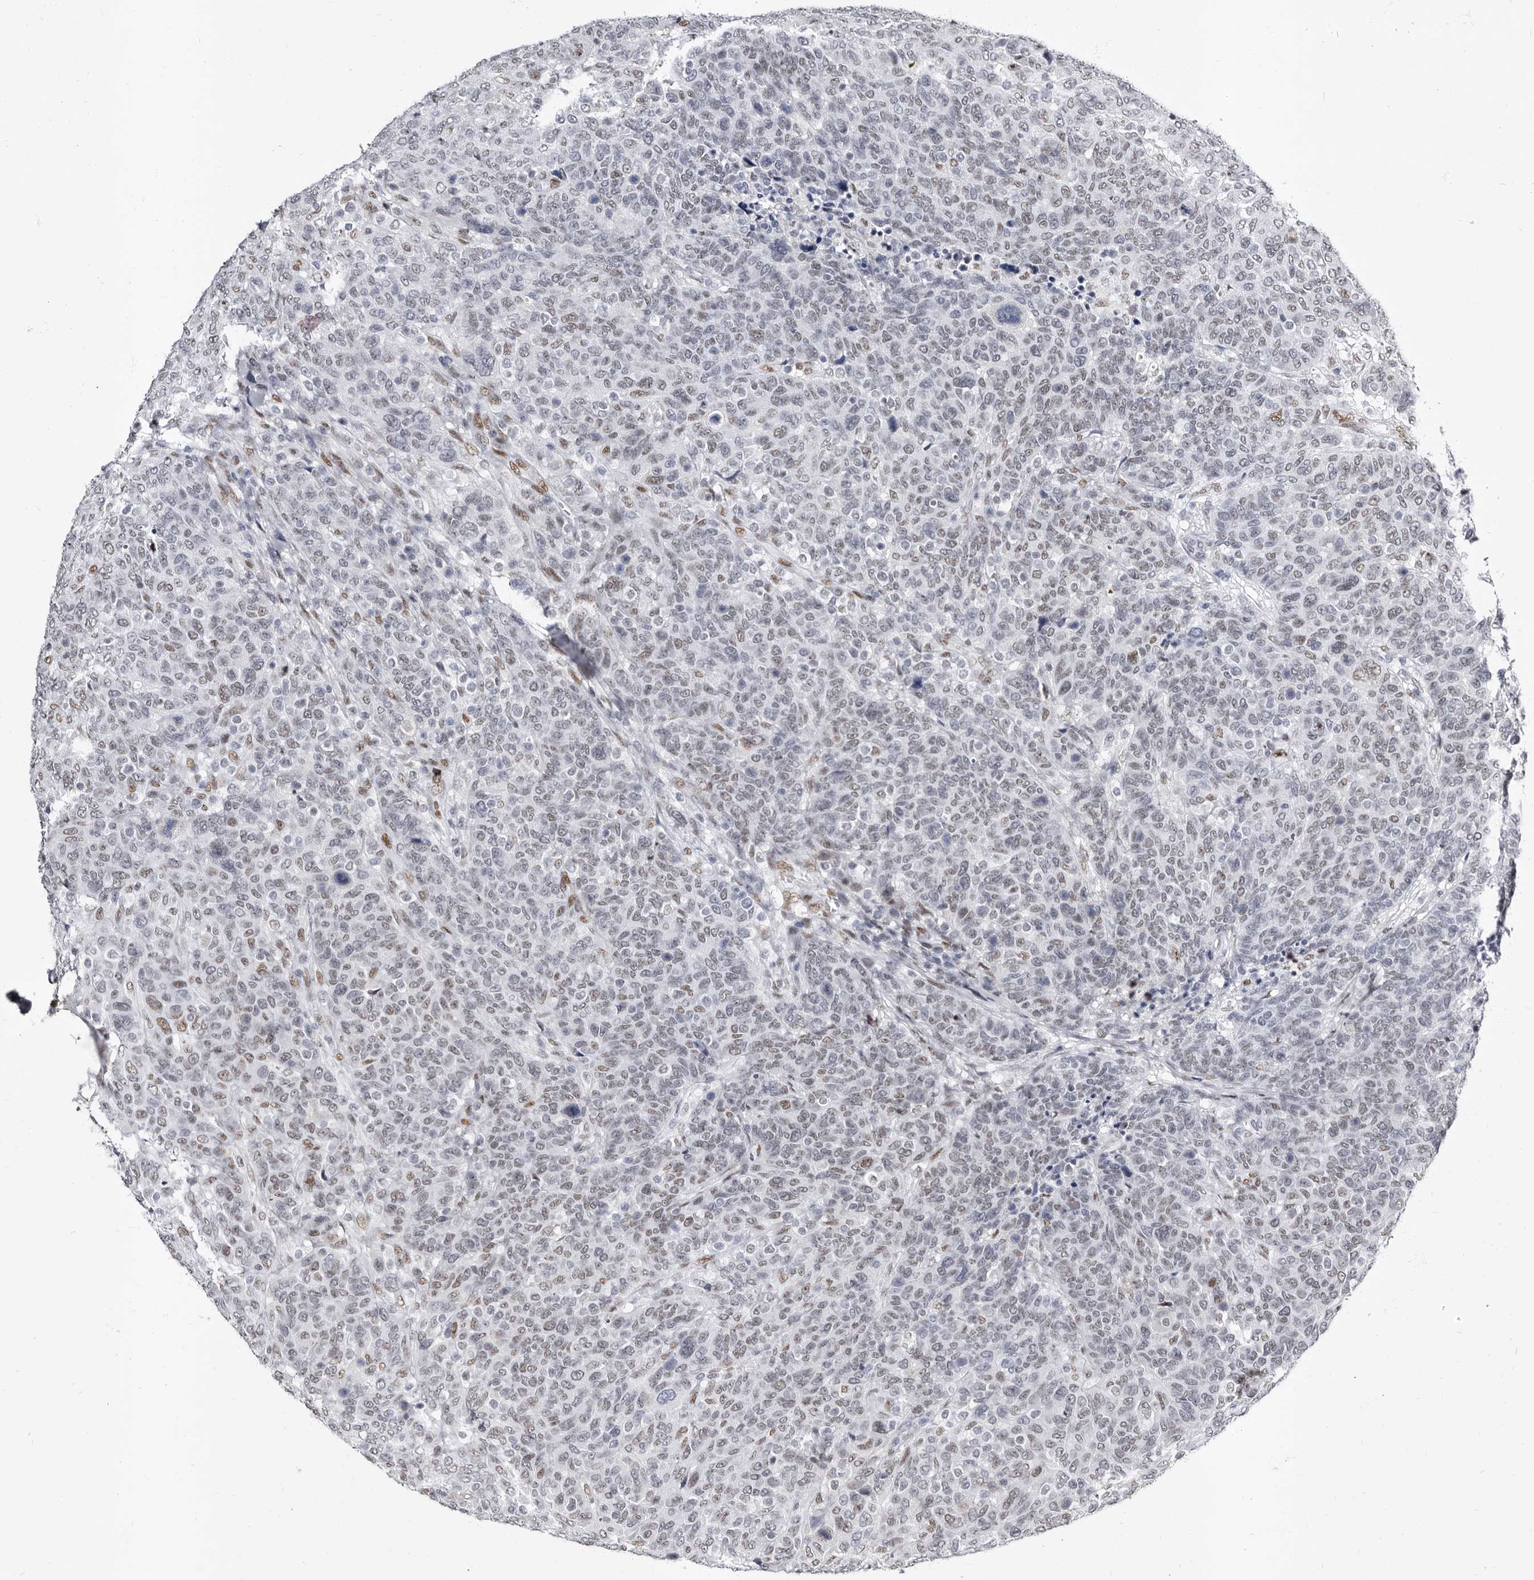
{"staining": {"intensity": "weak", "quantity": "25%-75%", "location": "nuclear"}, "tissue": "breast cancer", "cell_type": "Tumor cells", "image_type": "cancer", "snomed": [{"axis": "morphology", "description": "Duct carcinoma"}, {"axis": "topography", "description": "Breast"}], "caption": "Immunohistochemical staining of intraductal carcinoma (breast) reveals weak nuclear protein expression in approximately 25%-75% of tumor cells. The staining was performed using DAB, with brown indicating positive protein expression. Nuclei are stained blue with hematoxylin.", "gene": "ZNF326", "patient": {"sex": "female", "age": 37}}